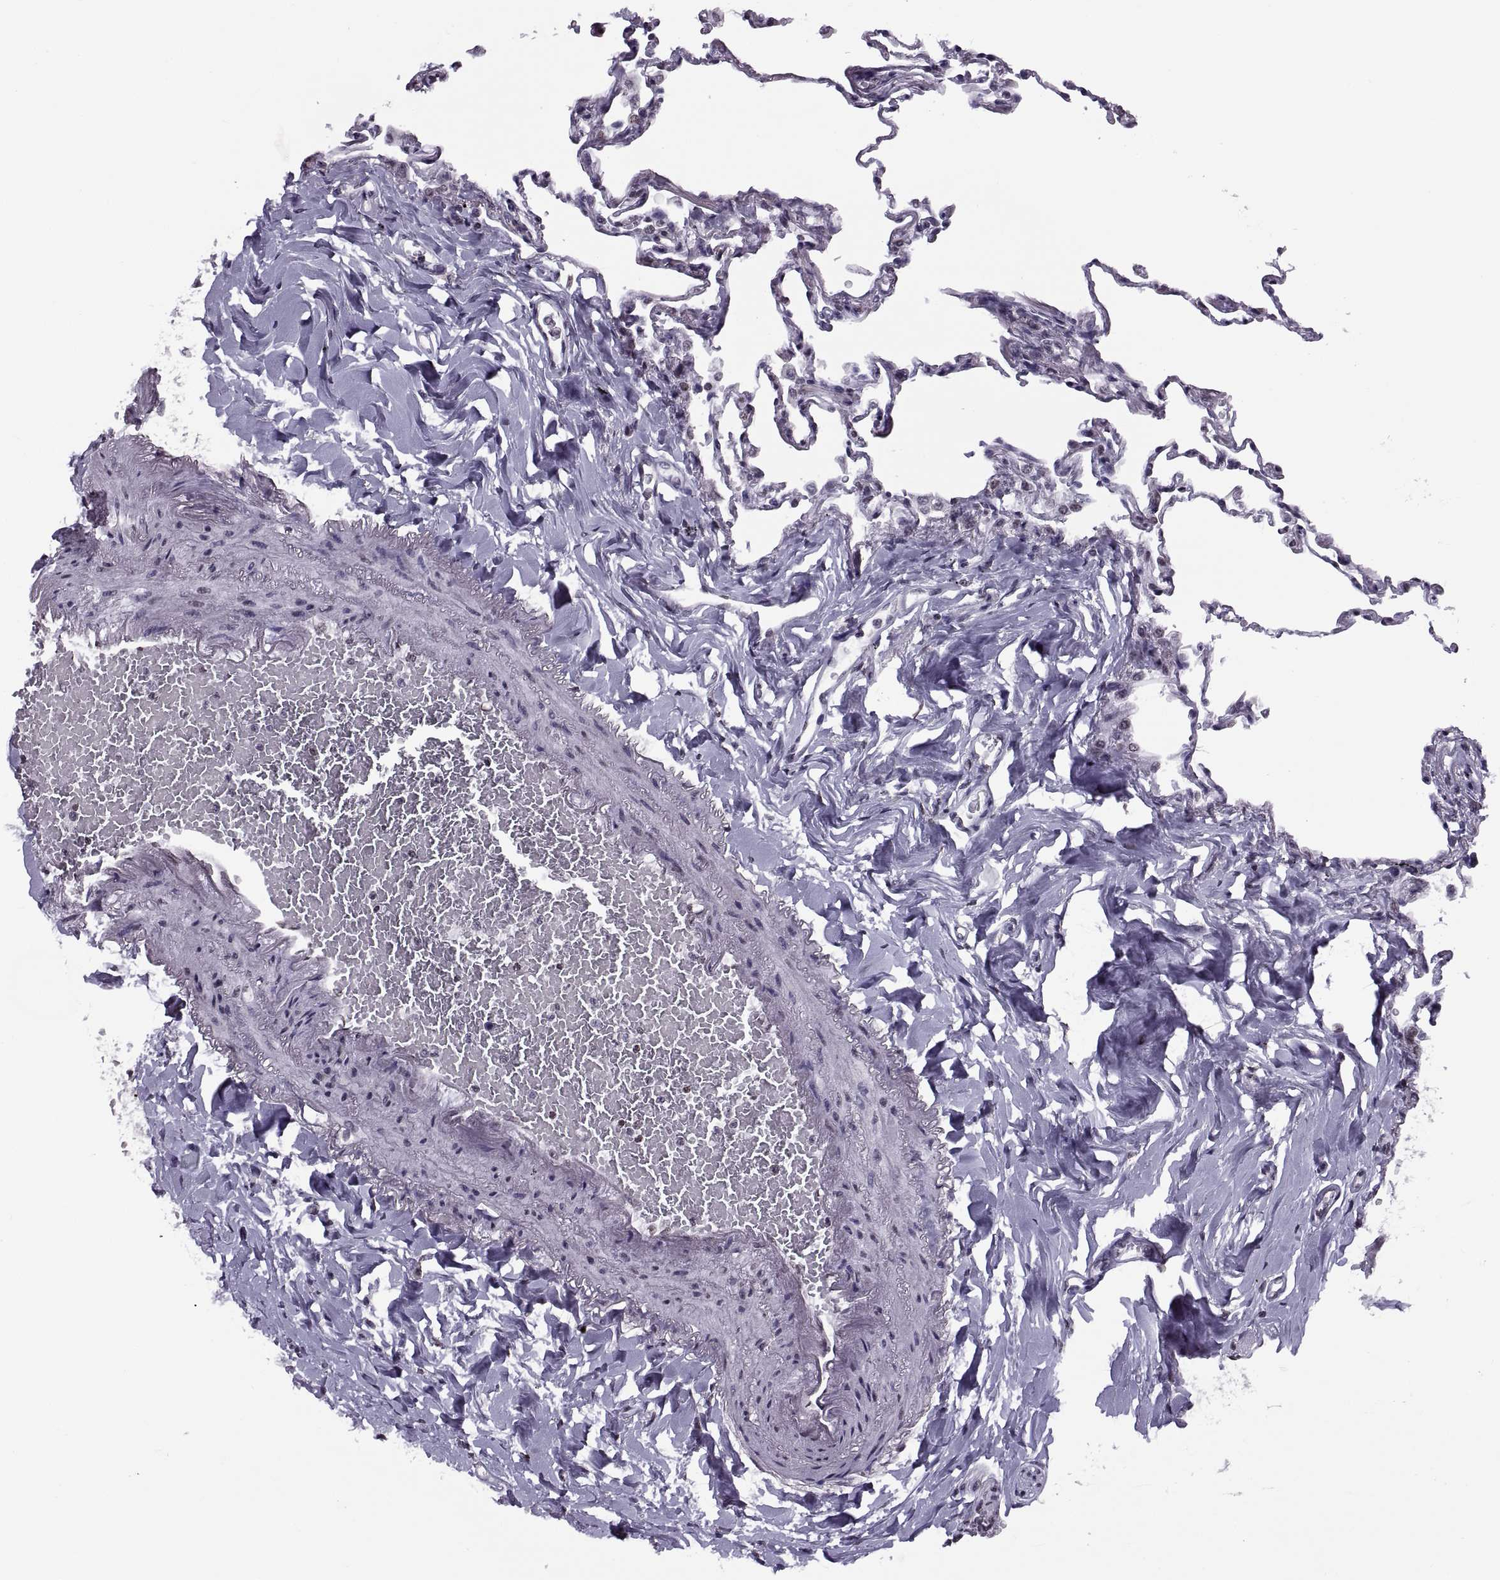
{"staining": {"intensity": "negative", "quantity": "none", "location": "none"}, "tissue": "lung", "cell_type": "Alveolar cells", "image_type": "normal", "snomed": [{"axis": "morphology", "description": "Normal tissue, NOS"}, {"axis": "topography", "description": "Lung"}], "caption": "IHC histopathology image of unremarkable lung: human lung stained with DAB demonstrates no significant protein staining in alveolar cells. Nuclei are stained in blue.", "gene": "H1", "patient": {"sex": "female", "age": 57}}